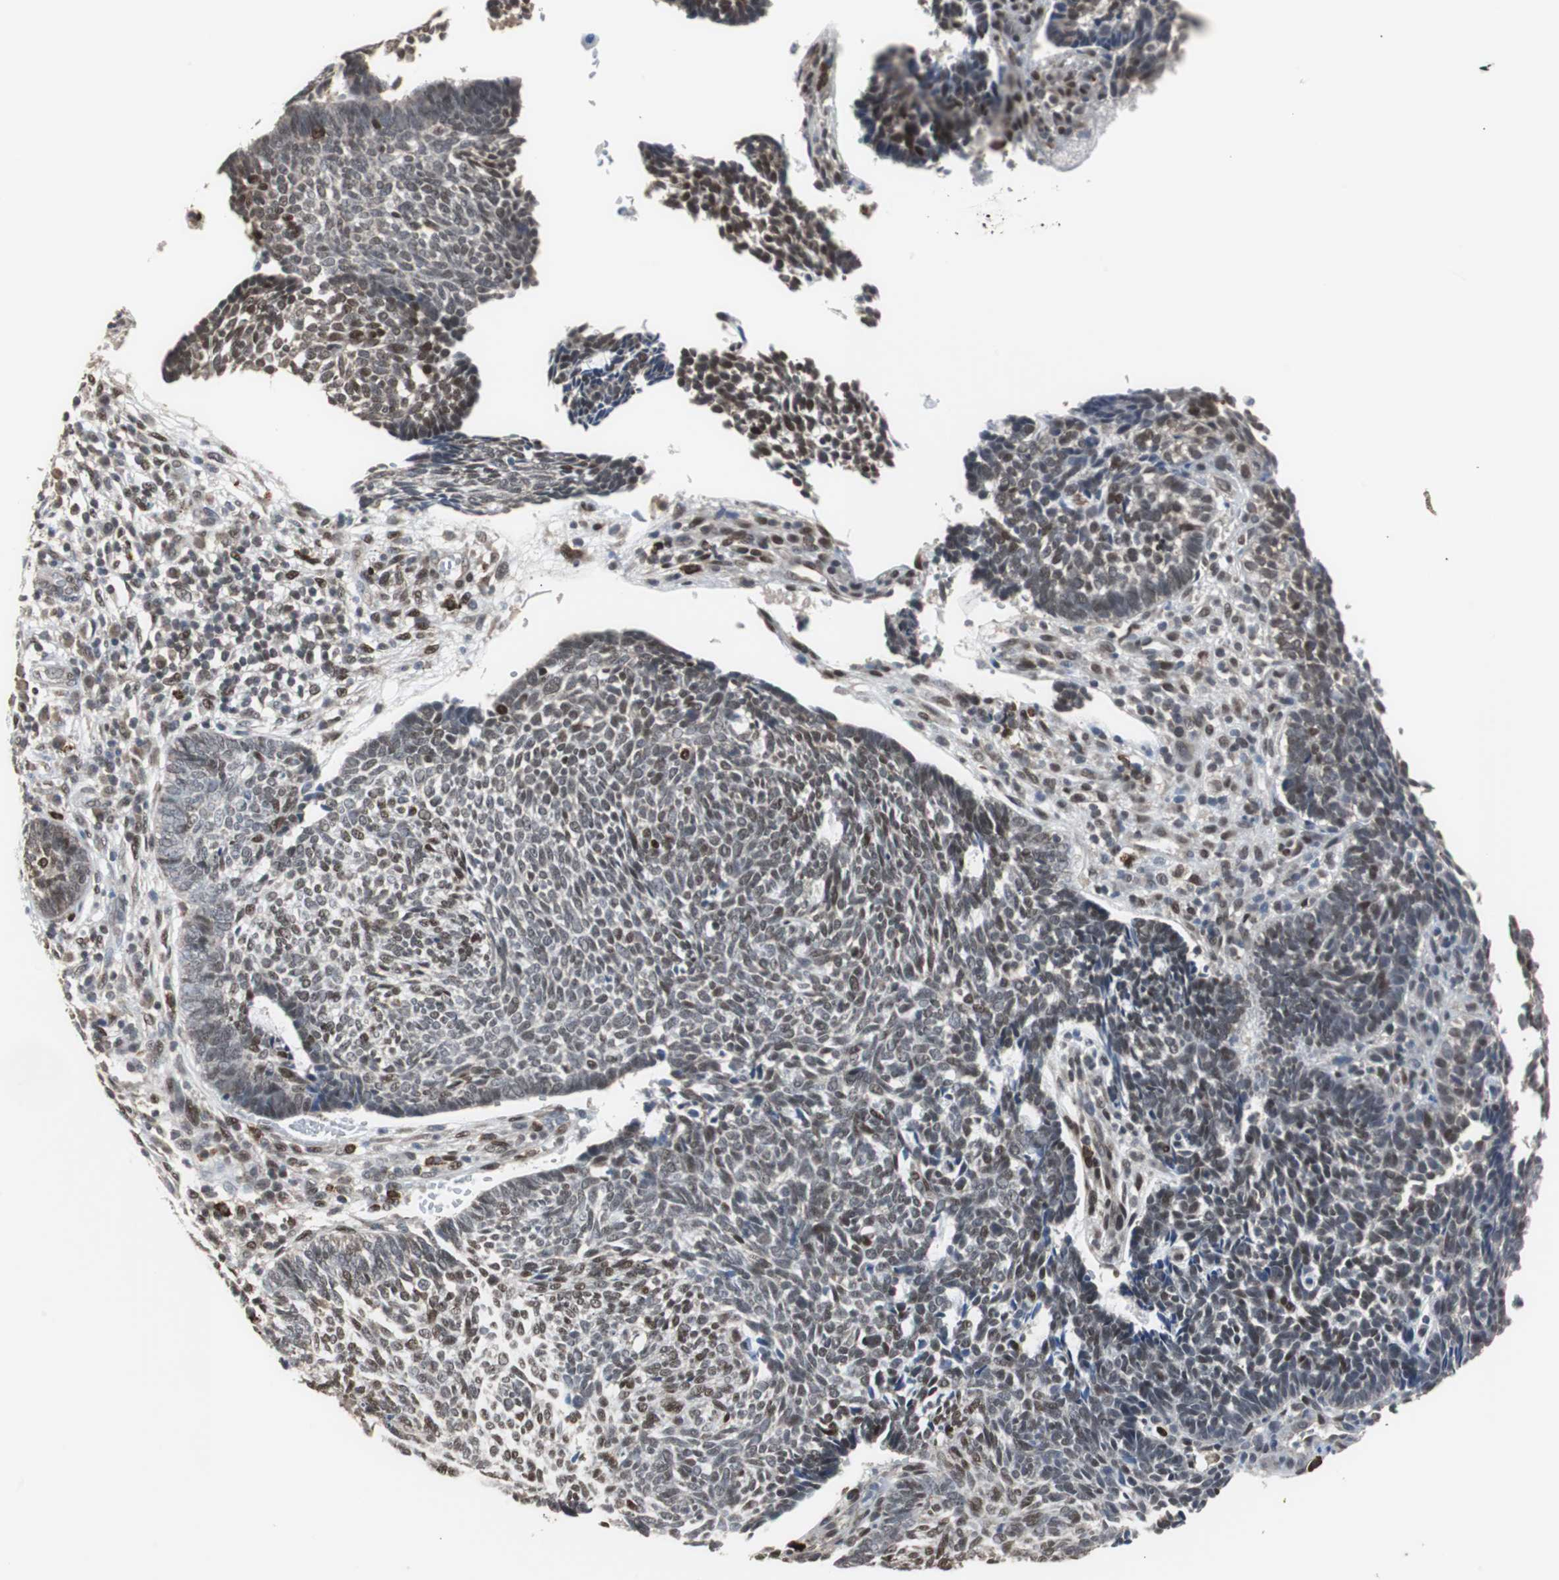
{"staining": {"intensity": "moderate", "quantity": "<25%", "location": "nuclear"}, "tissue": "skin cancer", "cell_type": "Tumor cells", "image_type": "cancer", "snomed": [{"axis": "morphology", "description": "Normal tissue, NOS"}, {"axis": "morphology", "description": "Basal cell carcinoma"}, {"axis": "topography", "description": "Skin"}], "caption": "Tumor cells exhibit low levels of moderate nuclear expression in about <25% of cells in skin cancer (basal cell carcinoma). (Brightfield microscopy of DAB IHC at high magnification).", "gene": "ZHX2", "patient": {"sex": "male", "age": 87}}